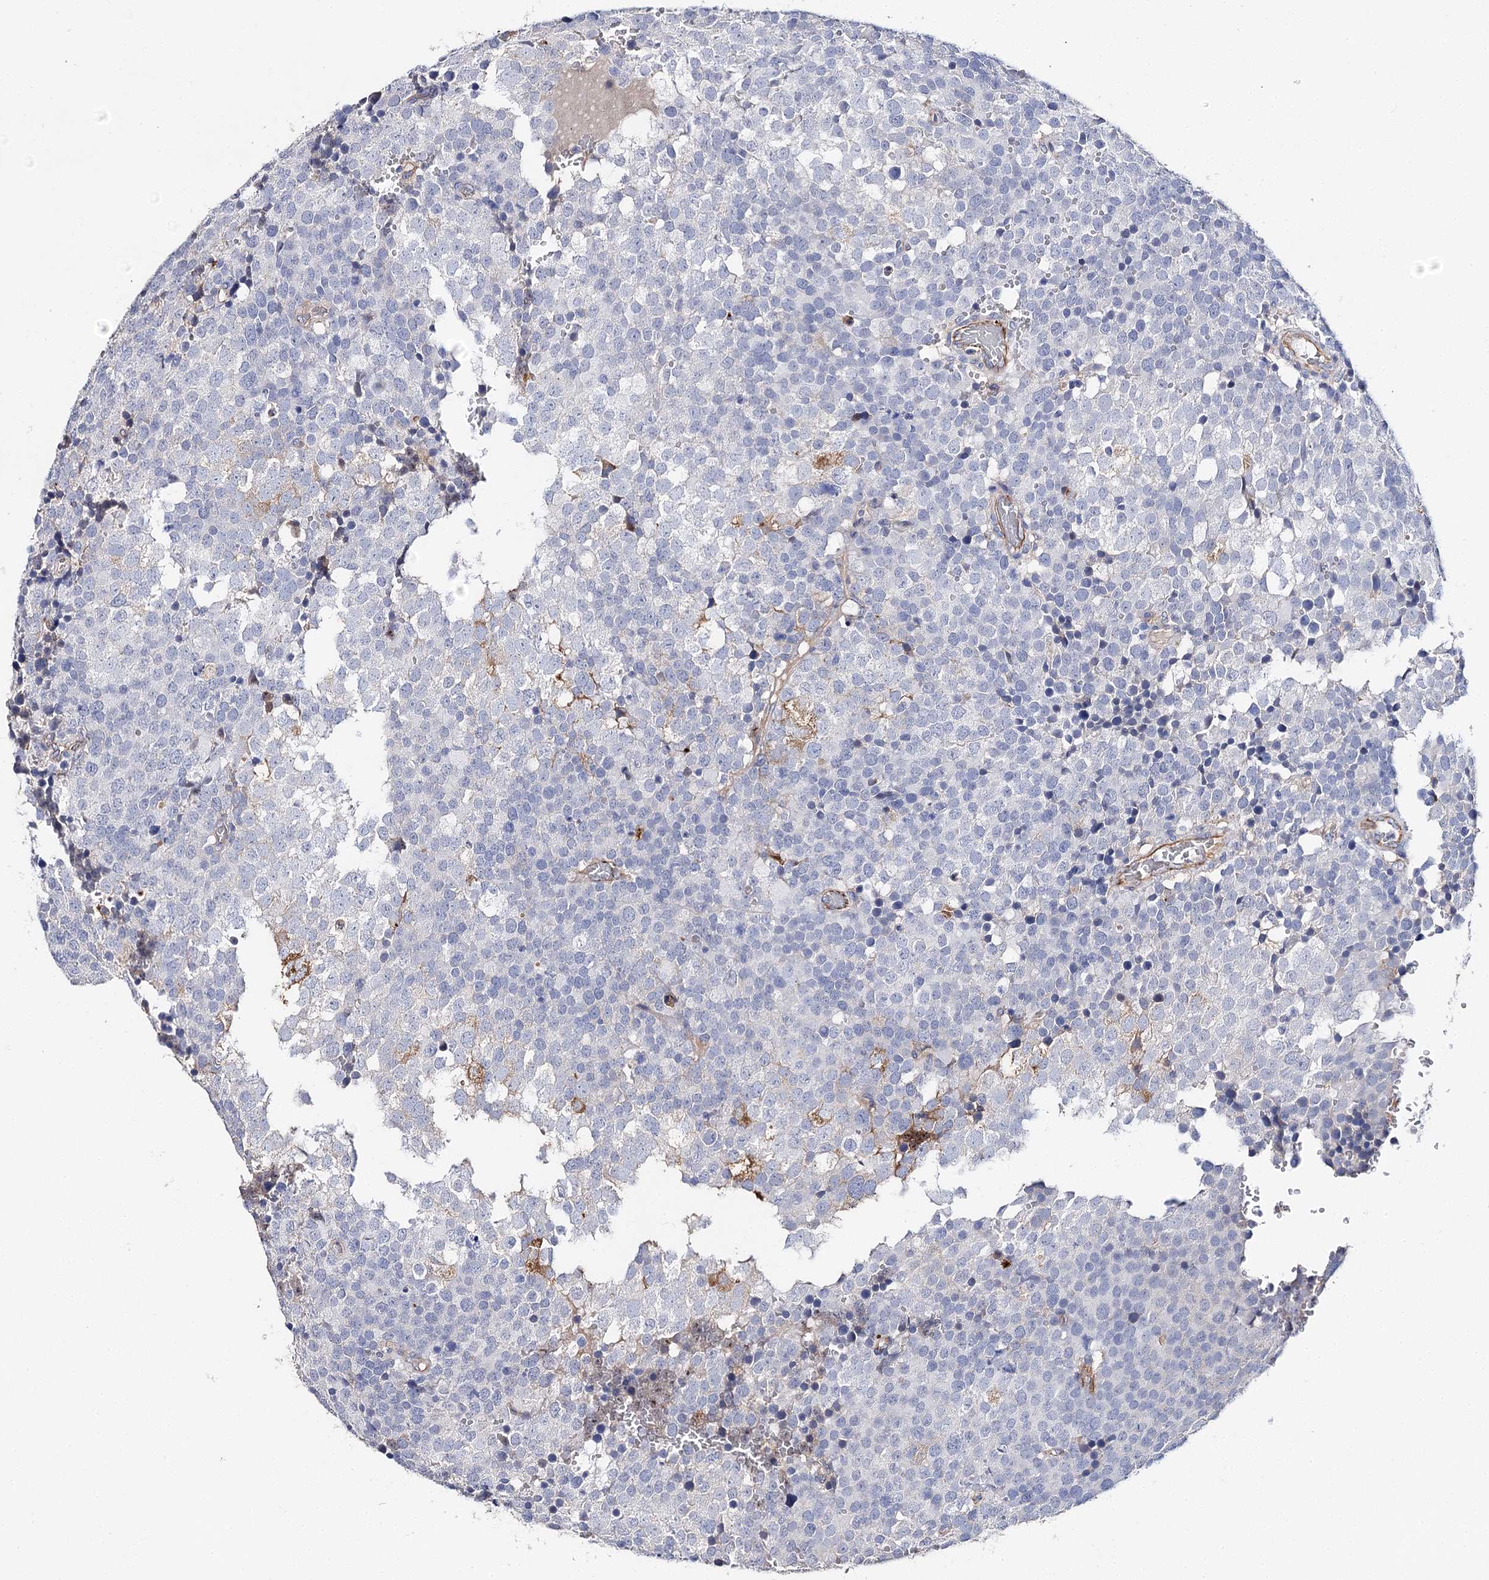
{"staining": {"intensity": "negative", "quantity": "none", "location": "none"}, "tissue": "testis cancer", "cell_type": "Tumor cells", "image_type": "cancer", "snomed": [{"axis": "morphology", "description": "Seminoma, NOS"}, {"axis": "topography", "description": "Testis"}], "caption": "This image is of testis cancer (seminoma) stained with IHC to label a protein in brown with the nuclei are counter-stained blue. There is no staining in tumor cells.", "gene": "EPYC", "patient": {"sex": "male", "age": 71}}